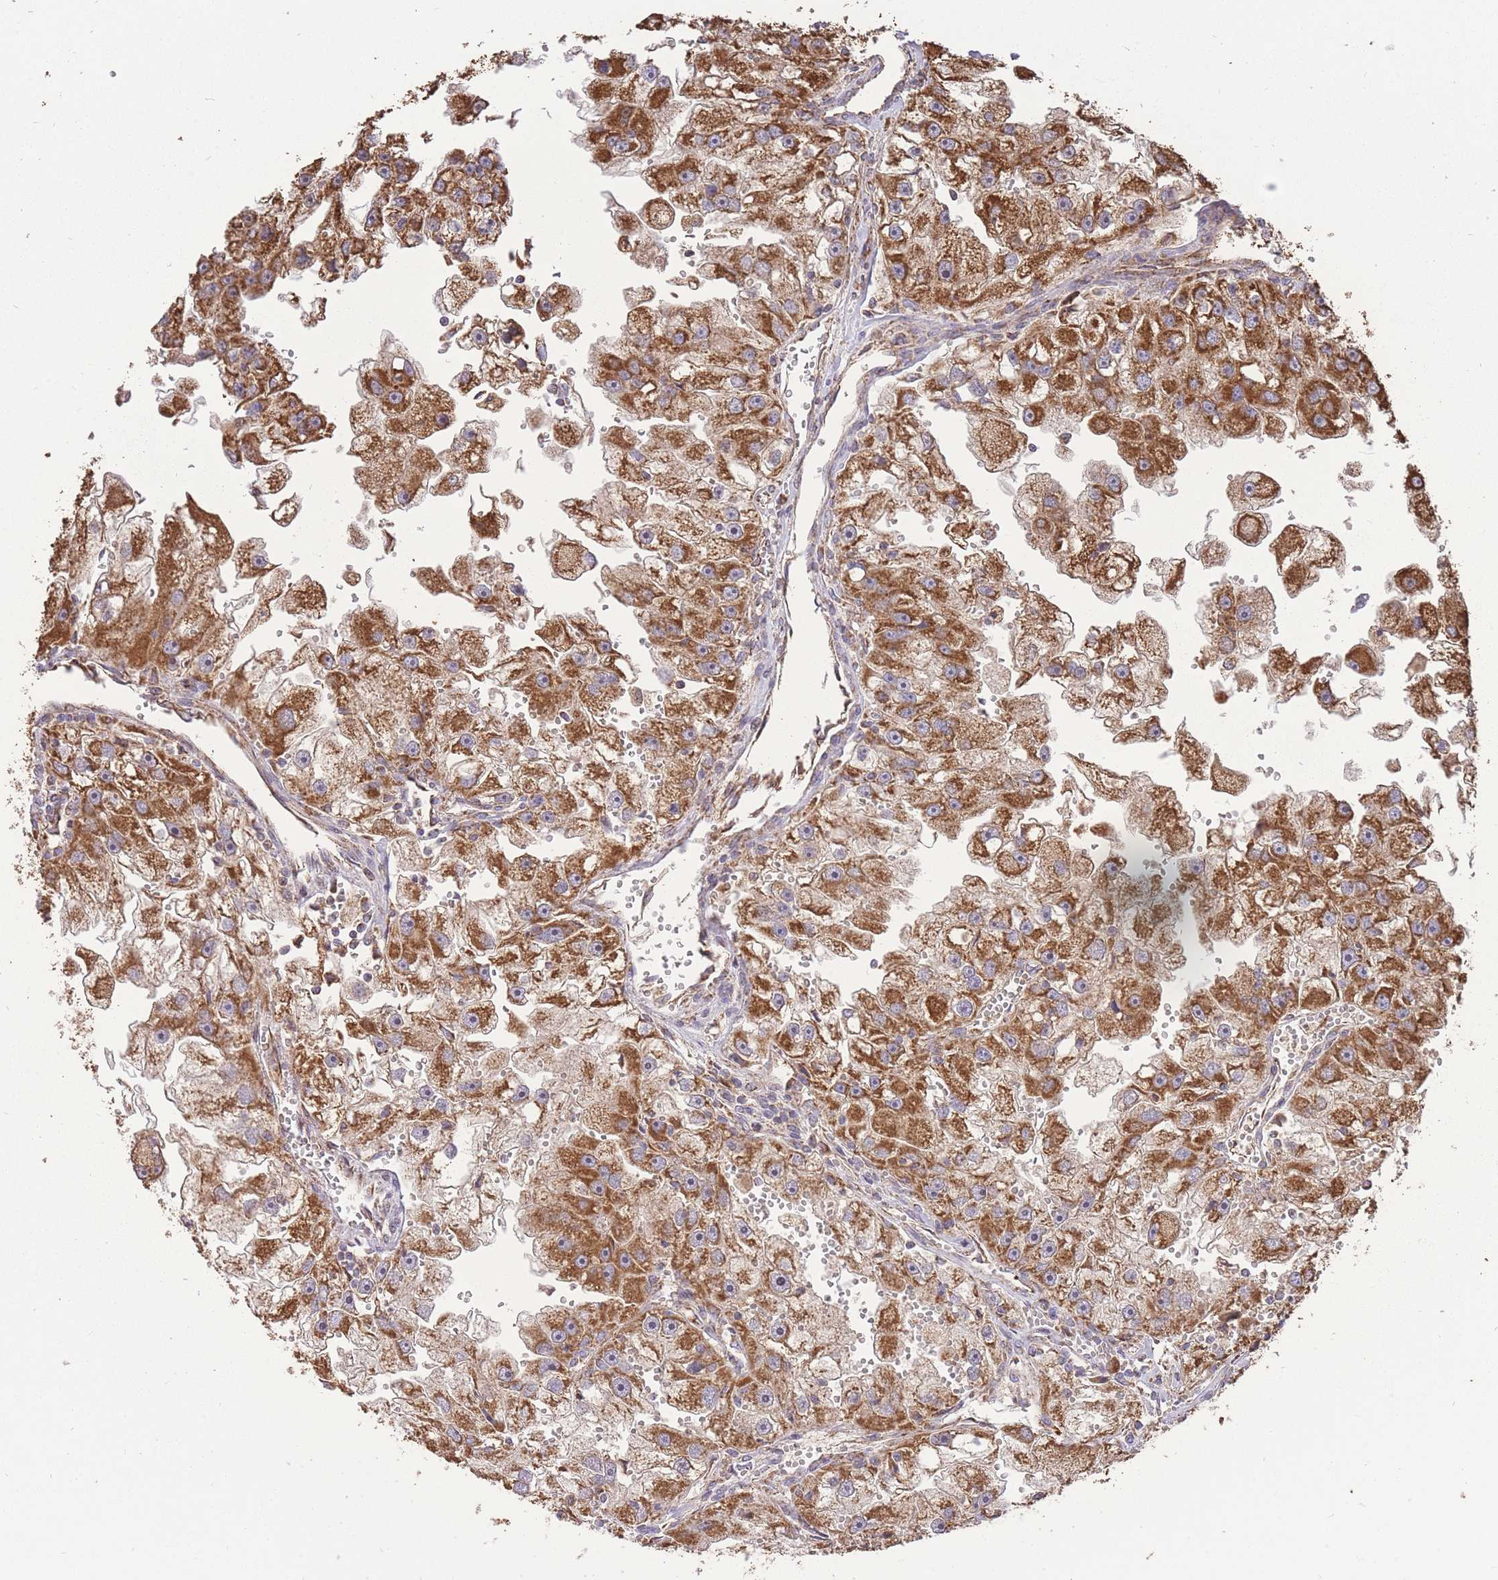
{"staining": {"intensity": "strong", "quantity": ">75%", "location": "cytoplasmic/membranous"}, "tissue": "renal cancer", "cell_type": "Tumor cells", "image_type": "cancer", "snomed": [{"axis": "morphology", "description": "Adenocarcinoma, NOS"}, {"axis": "topography", "description": "Kidney"}], "caption": "Immunohistochemistry micrograph of neoplastic tissue: human renal cancer (adenocarcinoma) stained using immunohistochemistry demonstrates high levels of strong protein expression localized specifically in the cytoplasmic/membranous of tumor cells, appearing as a cytoplasmic/membranous brown color.", "gene": "PREP", "patient": {"sex": "male", "age": 63}}